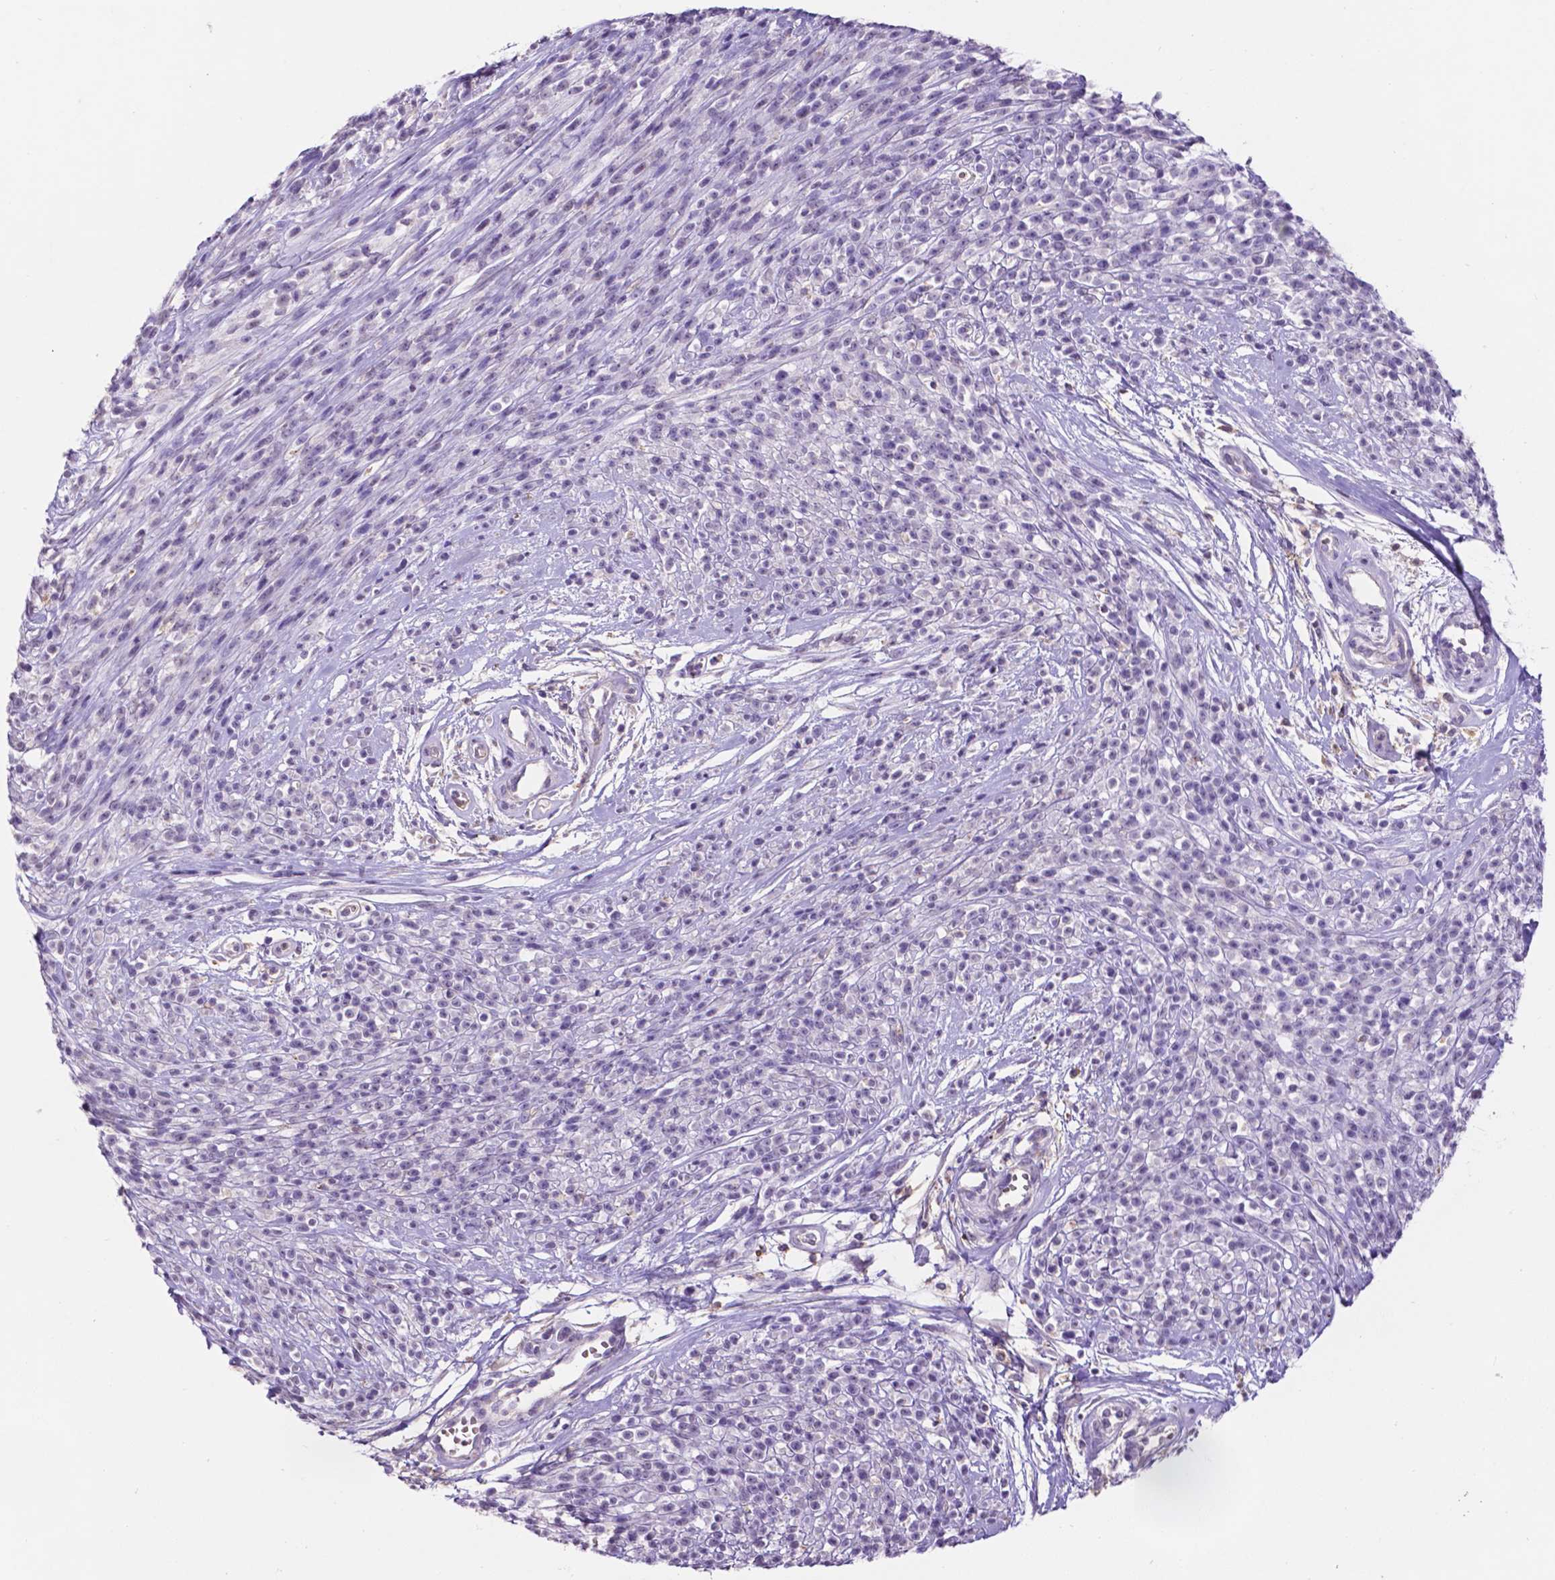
{"staining": {"intensity": "negative", "quantity": "none", "location": "none"}, "tissue": "melanoma", "cell_type": "Tumor cells", "image_type": "cancer", "snomed": [{"axis": "morphology", "description": "Malignant melanoma, NOS"}, {"axis": "topography", "description": "Skin"}, {"axis": "topography", "description": "Skin of trunk"}], "caption": "Tumor cells show no significant expression in melanoma. (DAB (3,3'-diaminobenzidine) immunohistochemistry (IHC), high magnification).", "gene": "PLSCR1", "patient": {"sex": "male", "age": 74}}